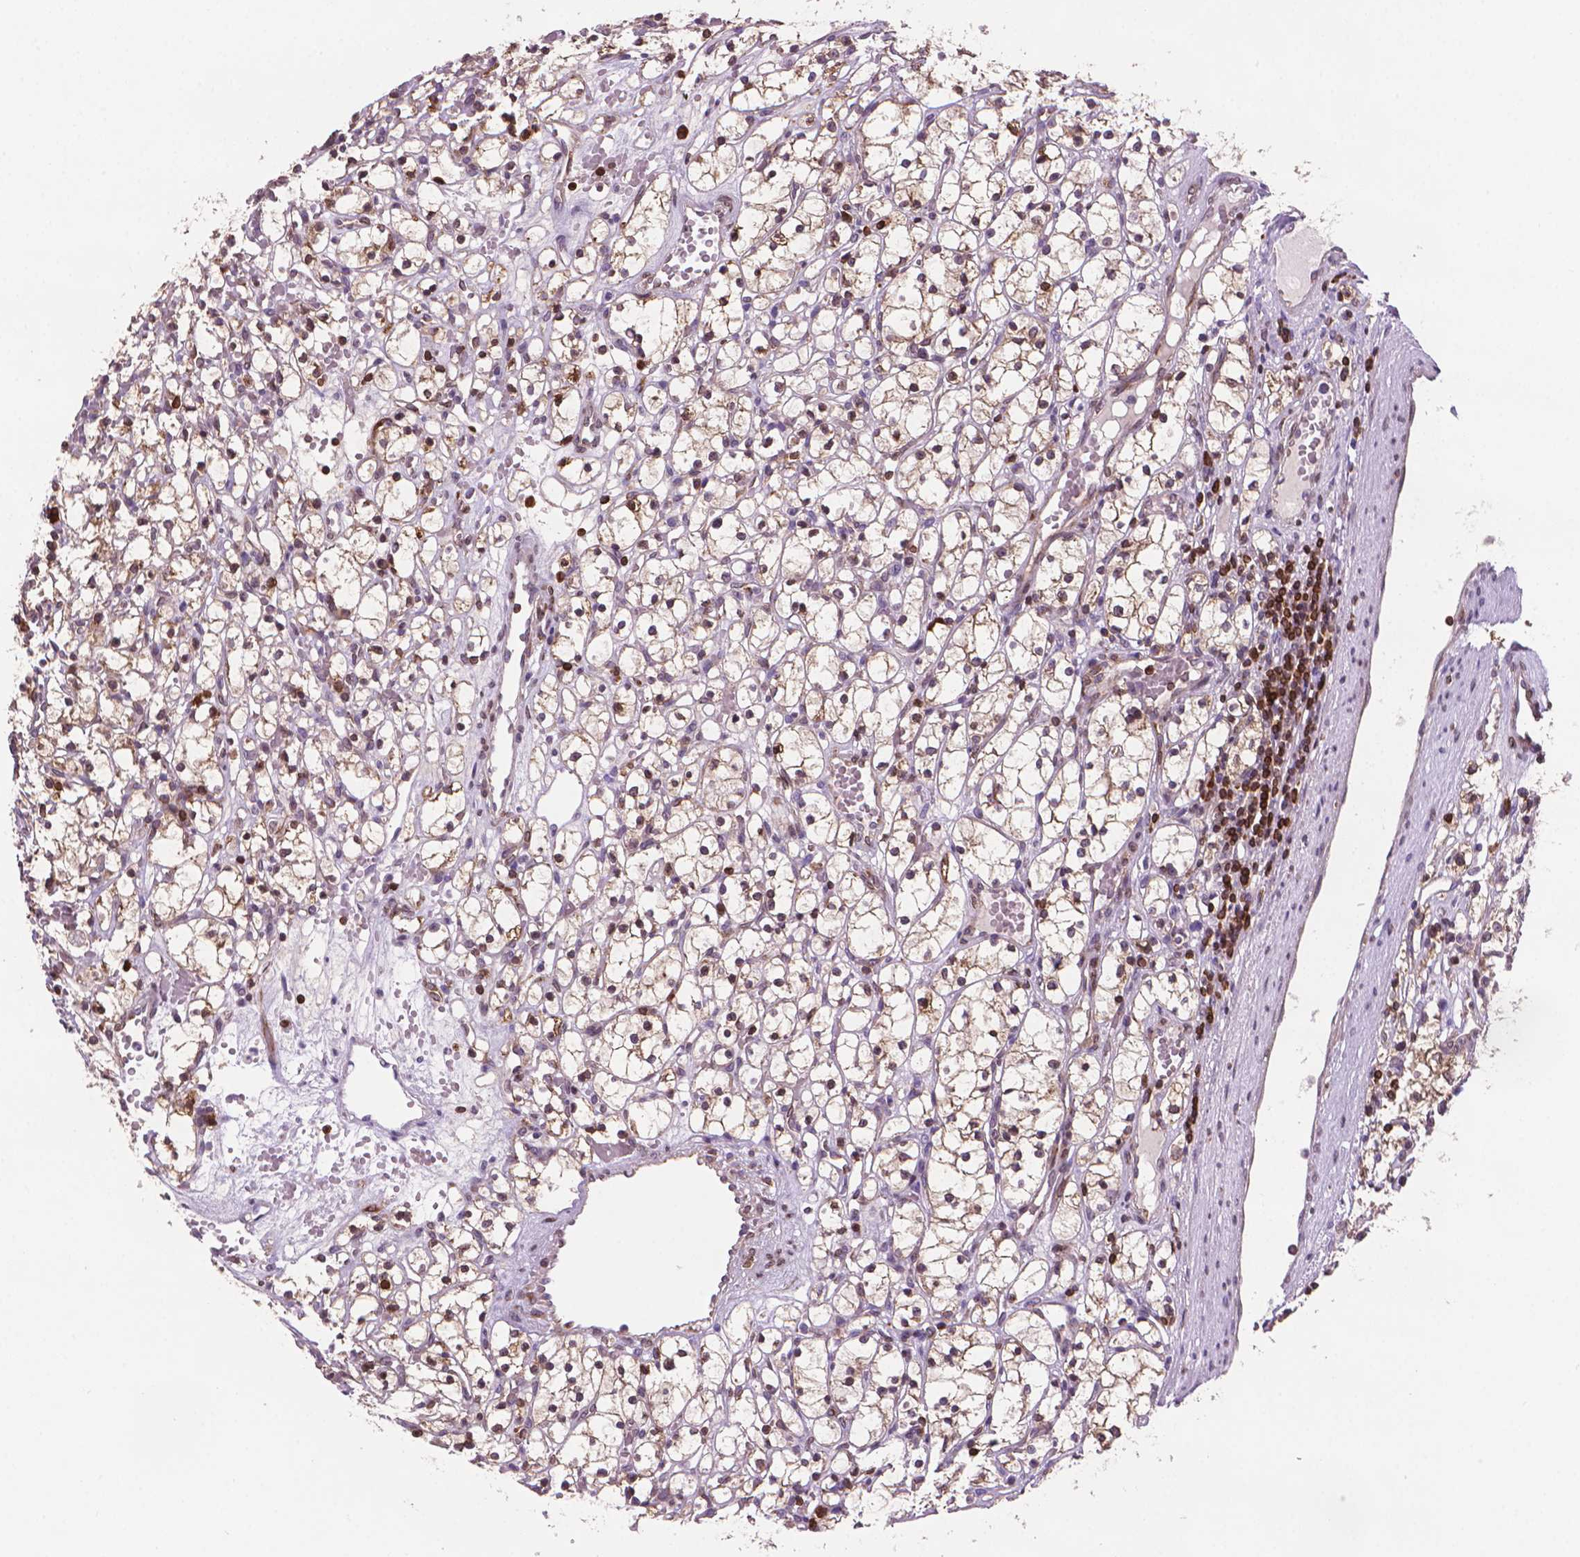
{"staining": {"intensity": "weak", "quantity": ">75%", "location": "cytoplasmic/membranous"}, "tissue": "renal cancer", "cell_type": "Tumor cells", "image_type": "cancer", "snomed": [{"axis": "morphology", "description": "Adenocarcinoma, NOS"}, {"axis": "topography", "description": "Kidney"}], "caption": "About >75% of tumor cells in human renal cancer show weak cytoplasmic/membranous protein expression as visualized by brown immunohistochemical staining.", "gene": "BCL2", "patient": {"sex": "female", "age": 59}}